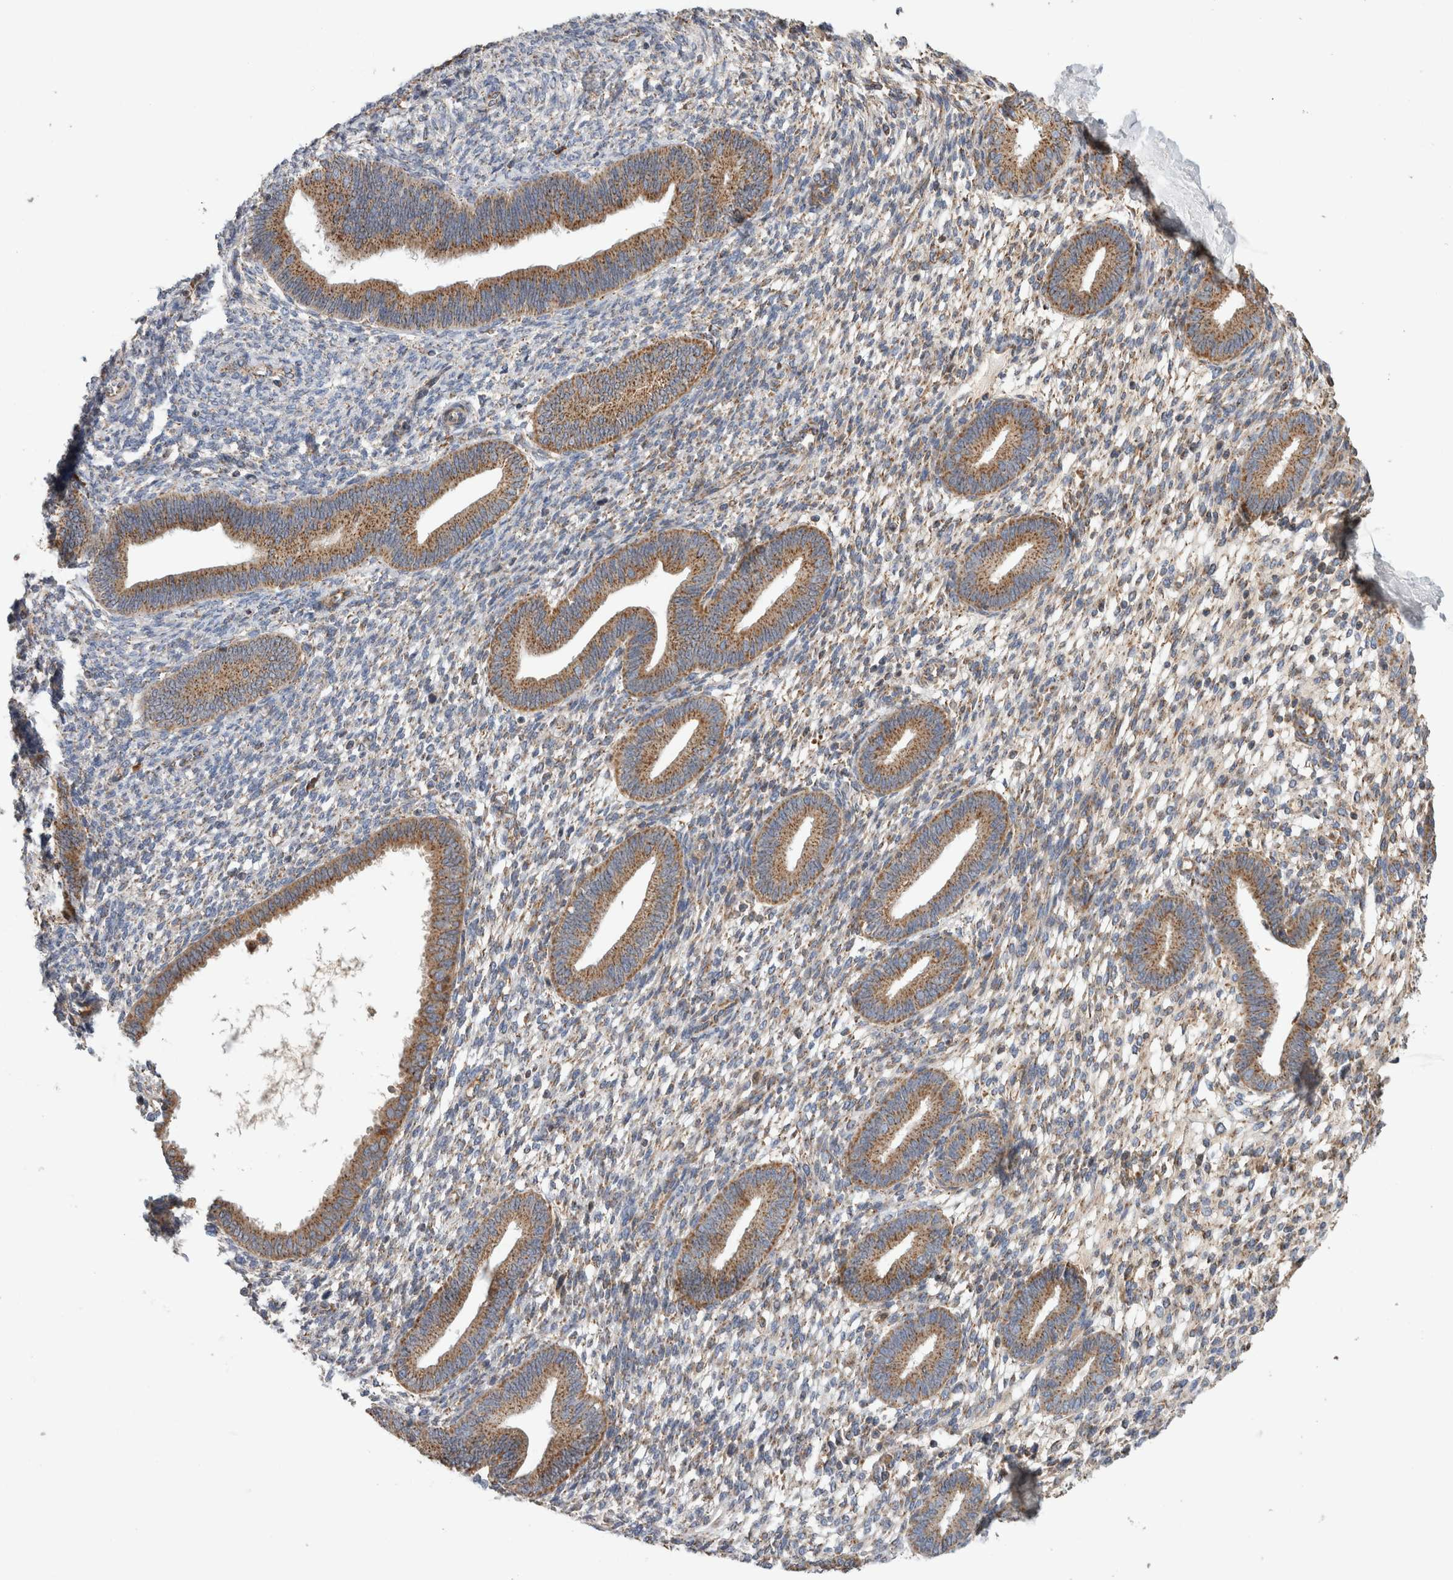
{"staining": {"intensity": "weak", "quantity": "<25%", "location": "cytoplasmic/membranous"}, "tissue": "endometrium", "cell_type": "Cells in endometrial stroma", "image_type": "normal", "snomed": [{"axis": "morphology", "description": "Normal tissue, NOS"}, {"axis": "topography", "description": "Endometrium"}], "caption": "Immunohistochemistry (IHC) micrograph of normal endometrium: human endometrium stained with DAB (3,3'-diaminobenzidine) reveals no significant protein staining in cells in endometrial stroma.", "gene": "IARS2", "patient": {"sex": "female", "age": 46}}